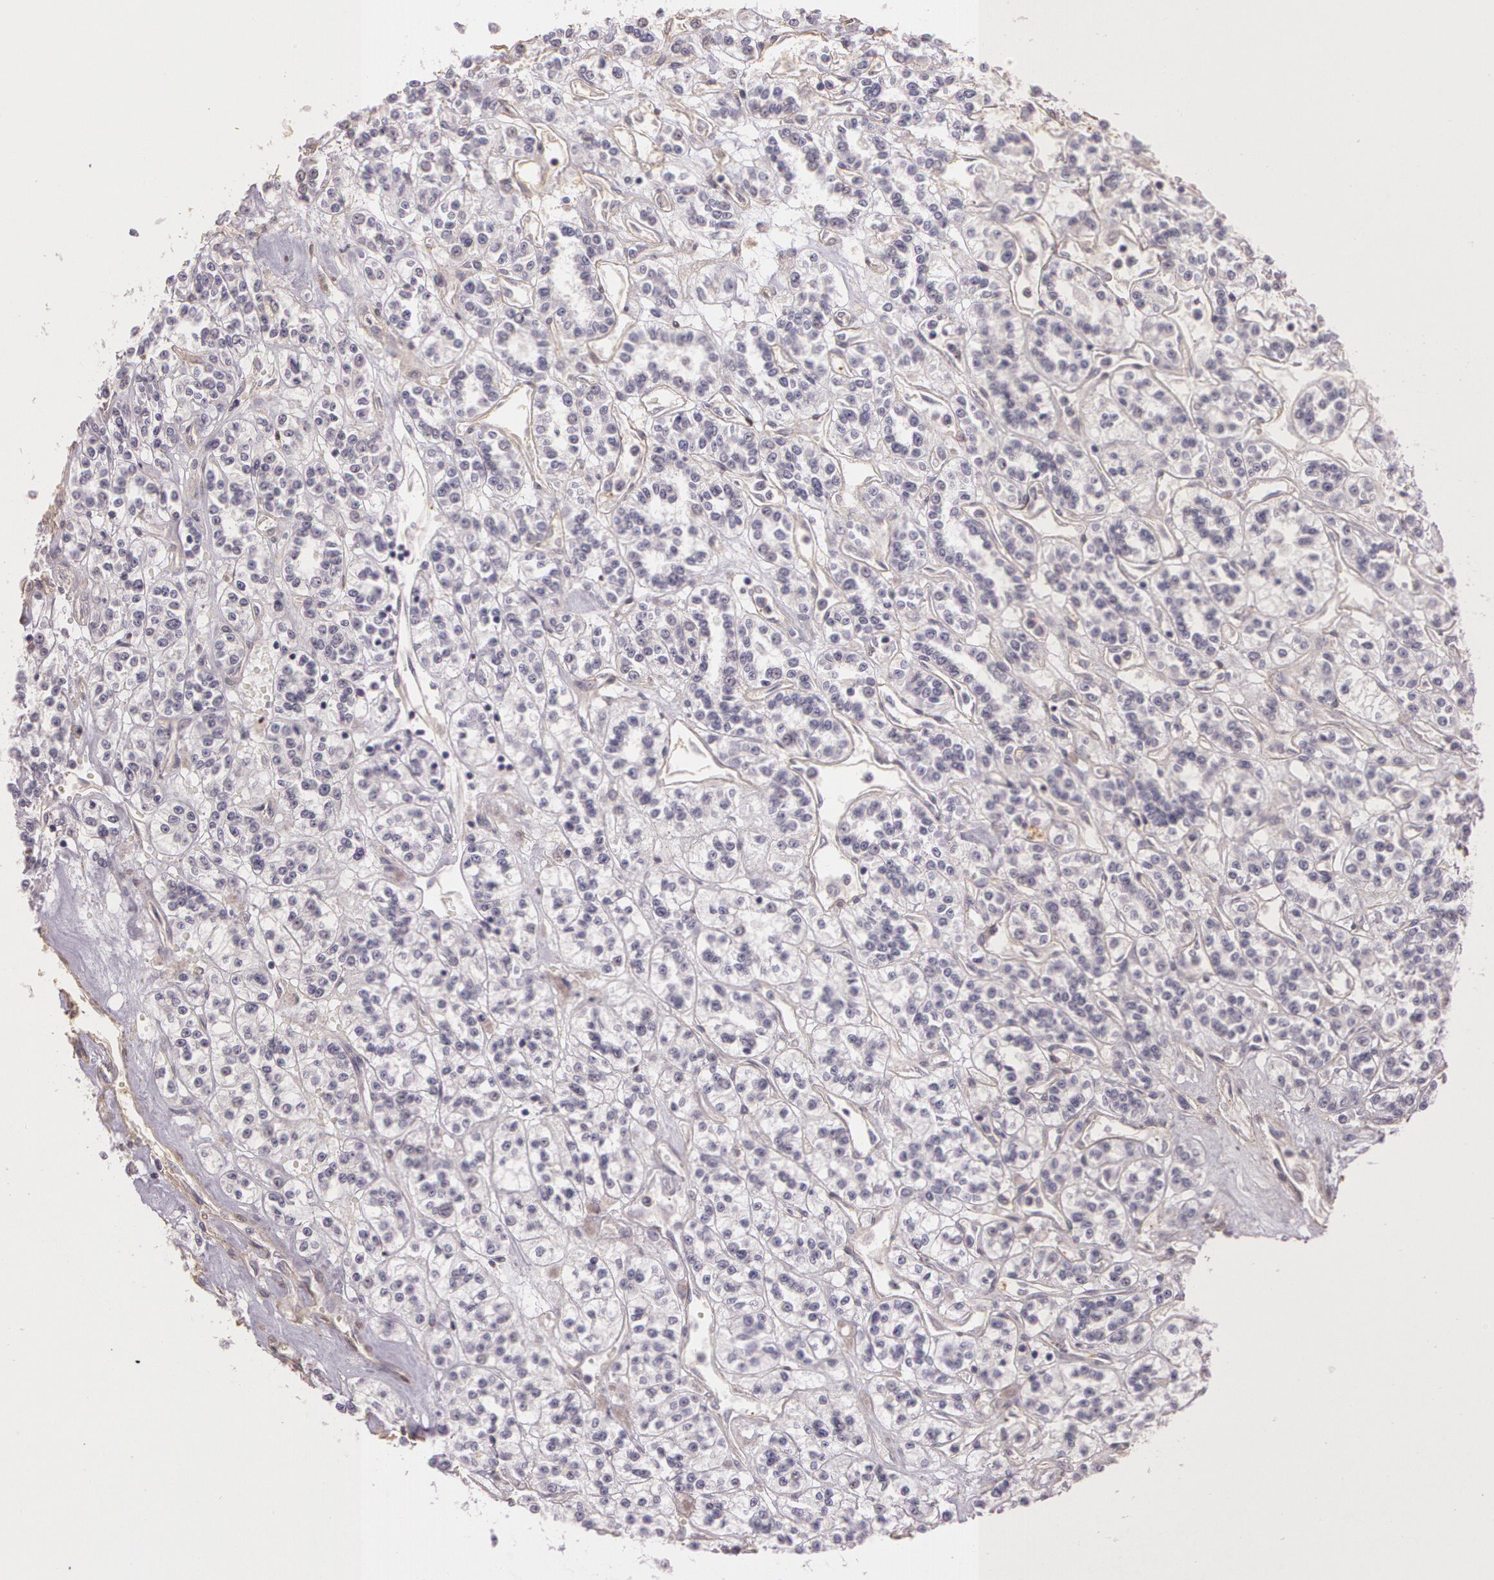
{"staining": {"intensity": "negative", "quantity": "none", "location": "none"}, "tissue": "renal cancer", "cell_type": "Tumor cells", "image_type": "cancer", "snomed": [{"axis": "morphology", "description": "Adenocarcinoma, NOS"}, {"axis": "topography", "description": "Kidney"}], "caption": "Immunohistochemistry micrograph of neoplastic tissue: adenocarcinoma (renal) stained with DAB (3,3'-diaminobenzidine) reveals no significant protein expression in tumor cells. (DAB IHC with hematoxylin counter stain).", "gene": "G2E3", "patient": {"sex": "female", "age": 76}}